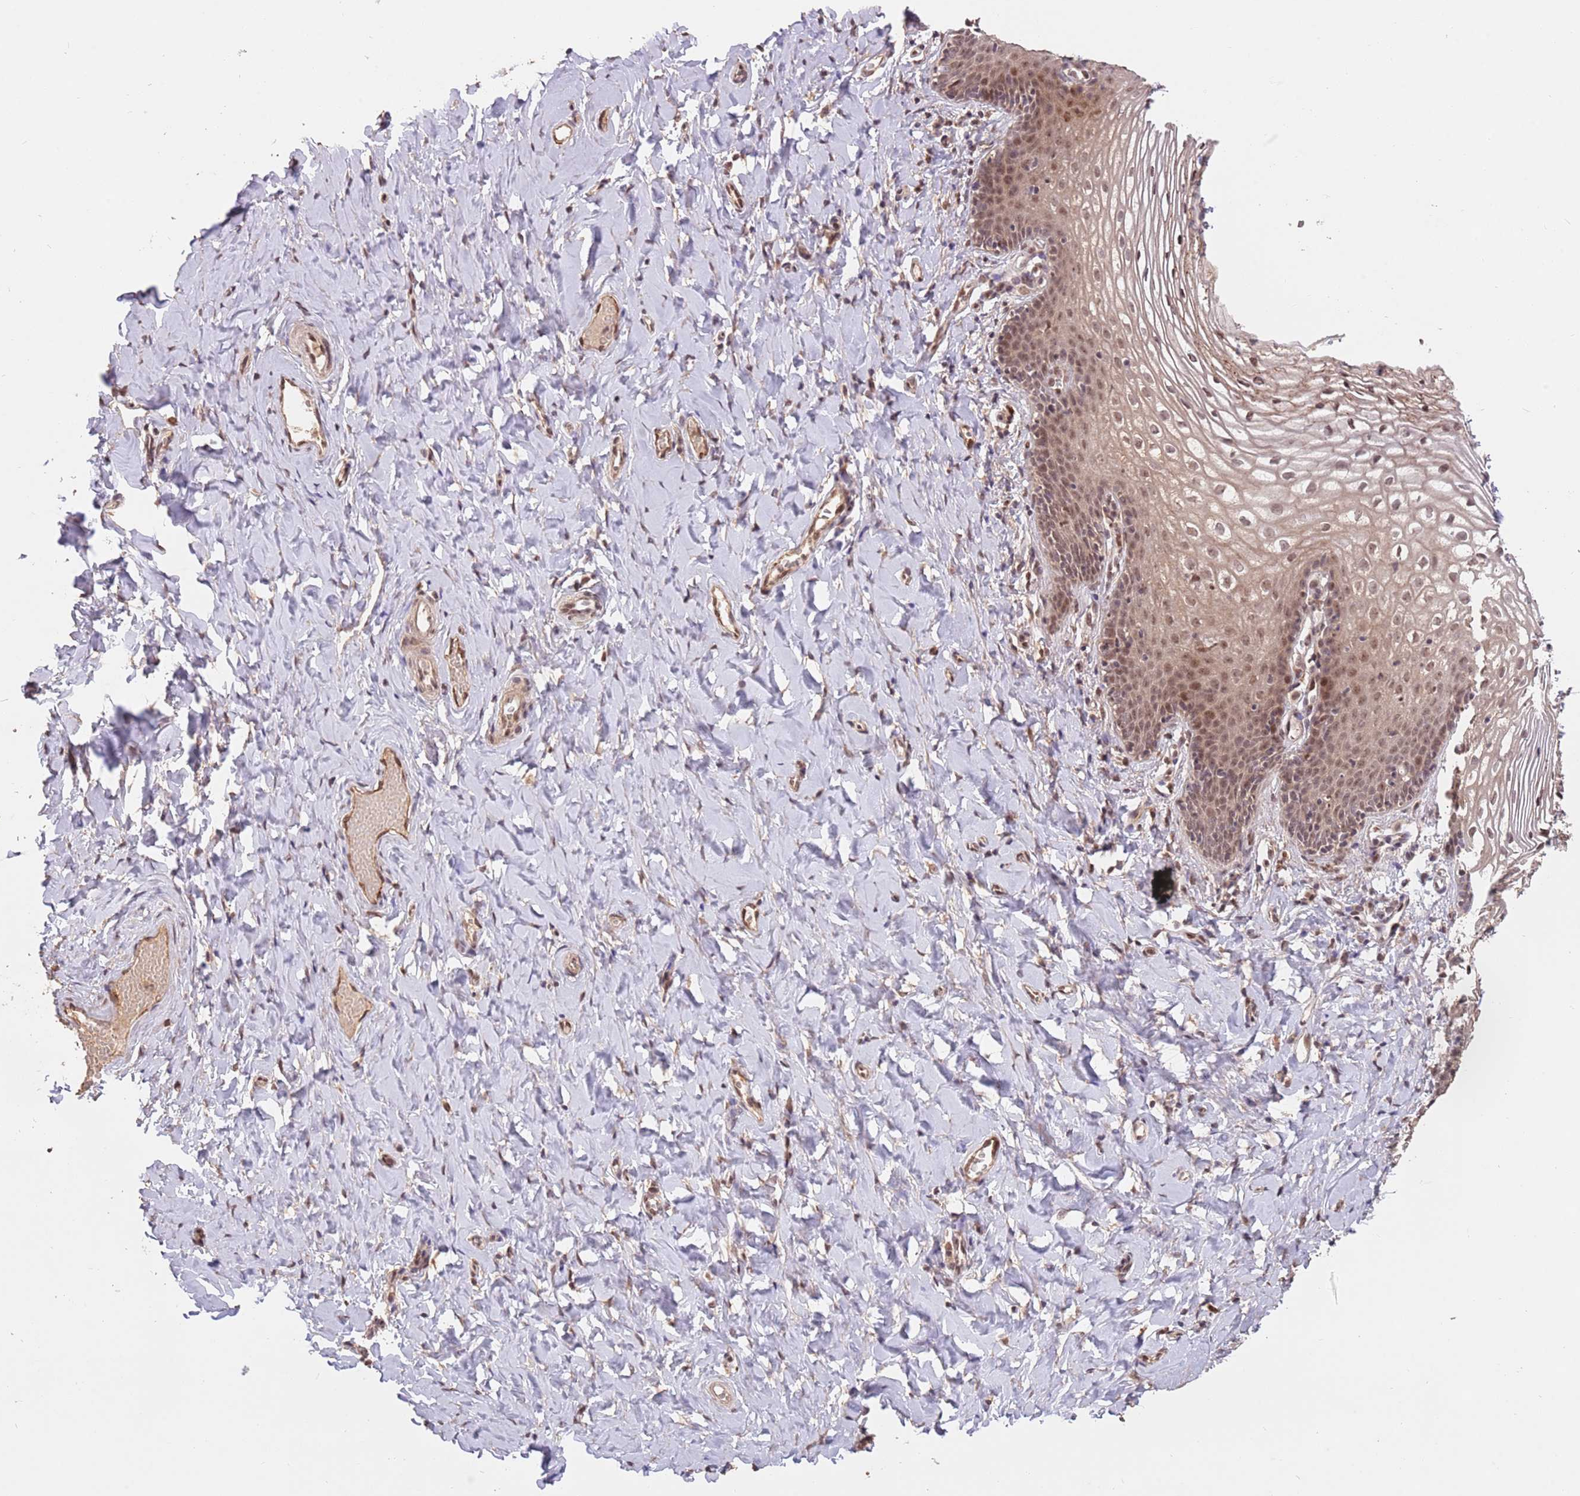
{"staining": {"intensity": "moderate", "quantity": ">75%", "location": "nuclear"}, "tissue": "vagina", "cell_type": "Squamous epithelial cells", "image_type": "normal", "snomed": [{"axis": "morphology", "description": "Normal tissue, NOS"}, {"axis": "topography", "description": "Vagina"}], "caption": "This histopathology image exhibits immunohistochemistry (IHC) staining of unremarkable human vagina, with medium moderate nuclear staining in approximately >75% of squamous epithelial cells.", "gene": "RFXANK", "patient": {"sex": "female", "age": 60}}